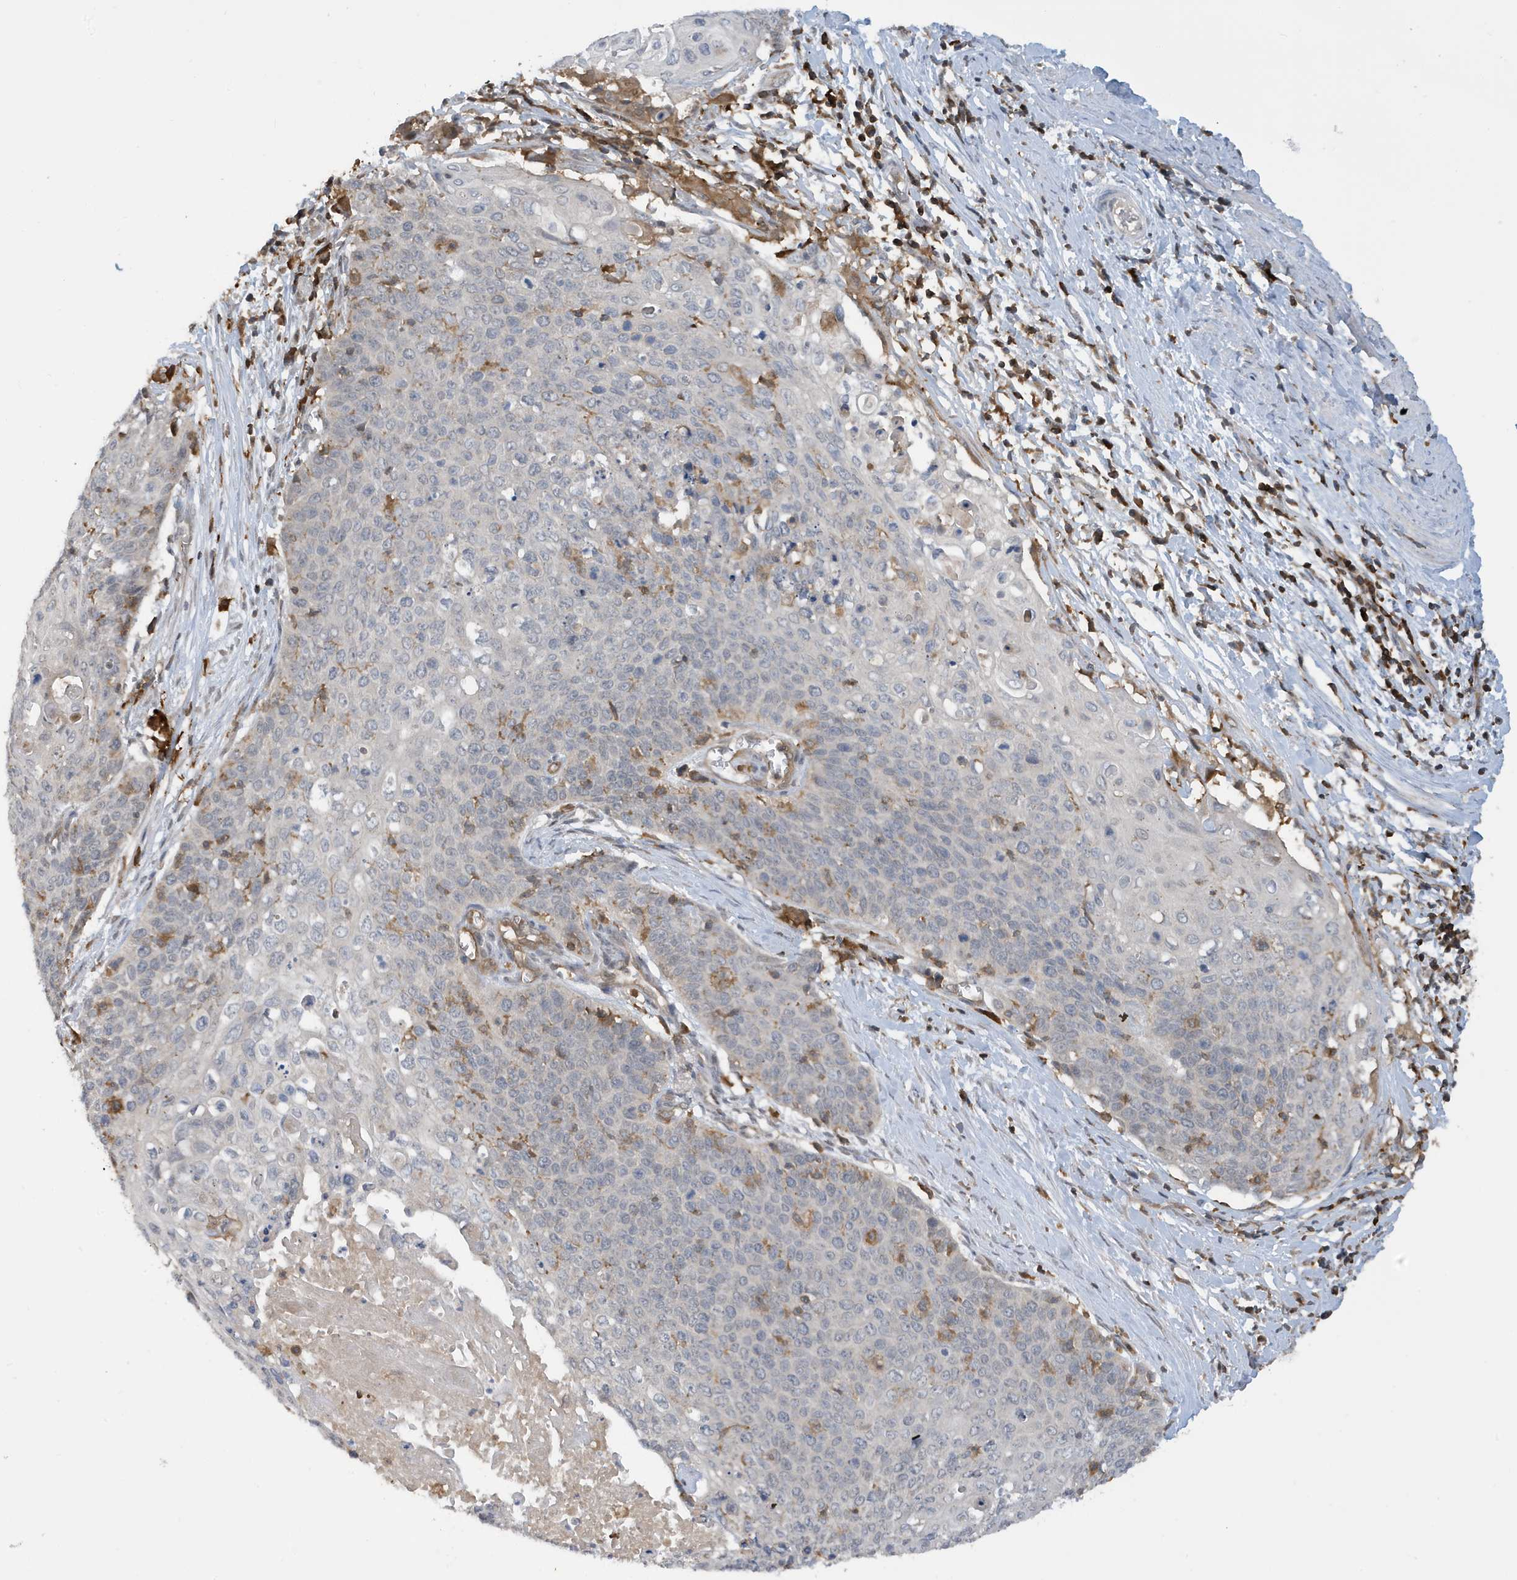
{"staining": {"intensity": "negative", "quantity": "none", "location": "none"}, "tissue": "cervical cancer", "cell_type": "Tumor cells", "image_type": "cancer", "snomed": [{"axis": "morphology", "description": "Squamous cell carcinoma, NOS"}, {"axis": "topography", "description": "Cervix"}], "caption": "Squamous cell carcinoma (cervical) was stained to show a protein in brown. There is no significant positivity in tumor cells.", "gene": "NSUN3", "patient": {"sex": "female", "age": 39}}